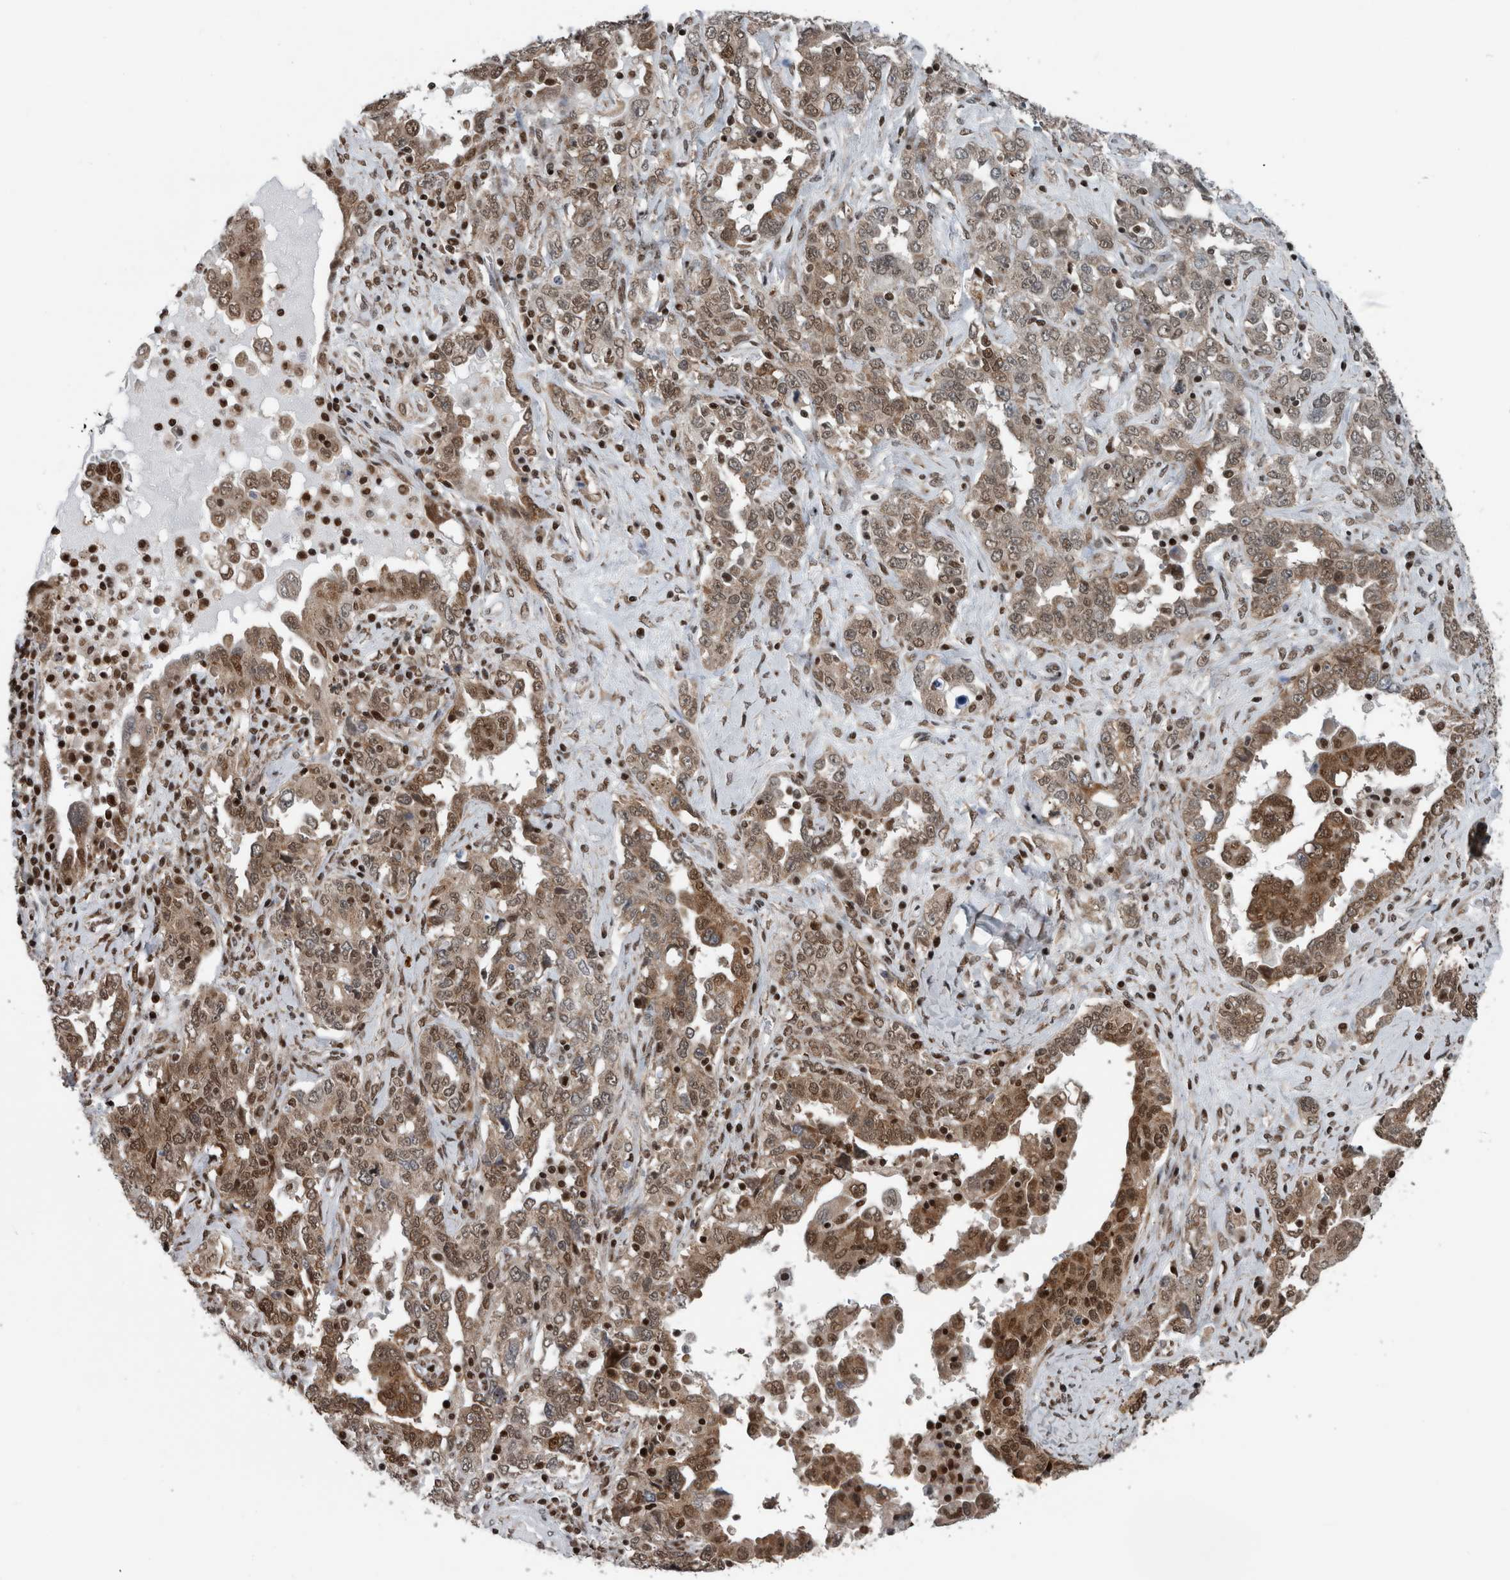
{"staining": {"intensity": "strong", "quantity": ">75%", "location": "nuclear"}, "tissue": "ovarian cancer", "cell_type": "Tumor cells", "image_type": "cancer", "snomed": [{"axis": "morphology", "description": "Carcinoma, endometroid"}, {"axis": "topography", "description": "Ovary"}], "caption": "Protein staining exhibits strong nuclear expression in about >75% of tumor cells in ovarian endometroid carcinoma. (Stains: DAB in brown, nuclei in blue, Microscopy: brightfield microscopy at high magnification).", "gene": "DNMT3A", "patient": {"sex": "female", "age": 62}}